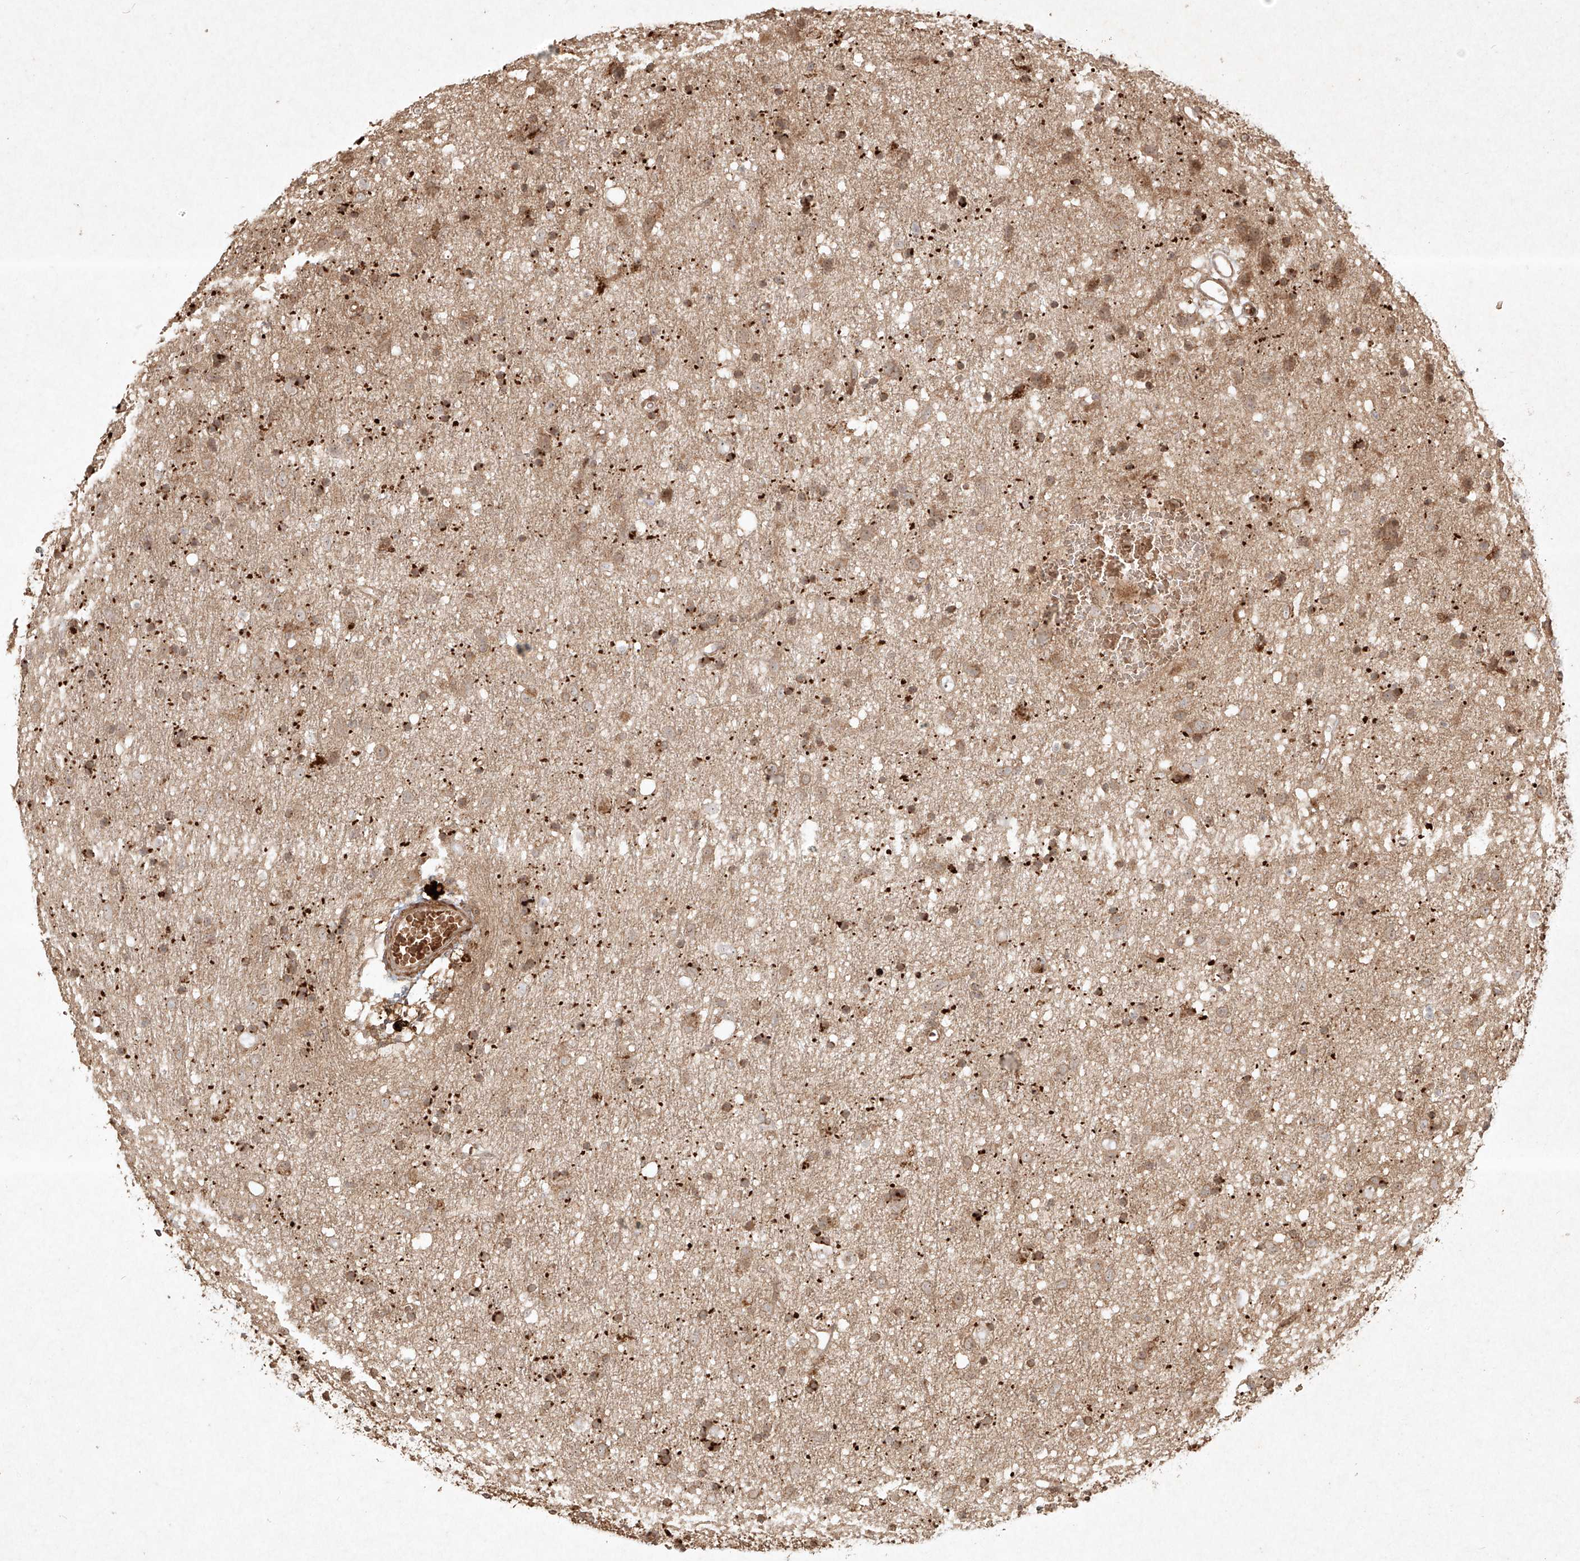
{"staining": {"intensity": "moderate", "quantity": "25%-75%", "location": "cytoplasmic/membranous"}, "tissue": "glioma", "cell_type": "Tumor cells", "image_type": "cancer", "snomed": [{"axis": "morphology", "description": "Glioma, malignant, Low grade"}, {"axis": "topography", "description": "Brain"}], "caption": "Glioma stained with a protein marker shows moderate staining in tumor cells.", "gene": "CYYR1", "patient": {"sex": "male", "age": 77}}